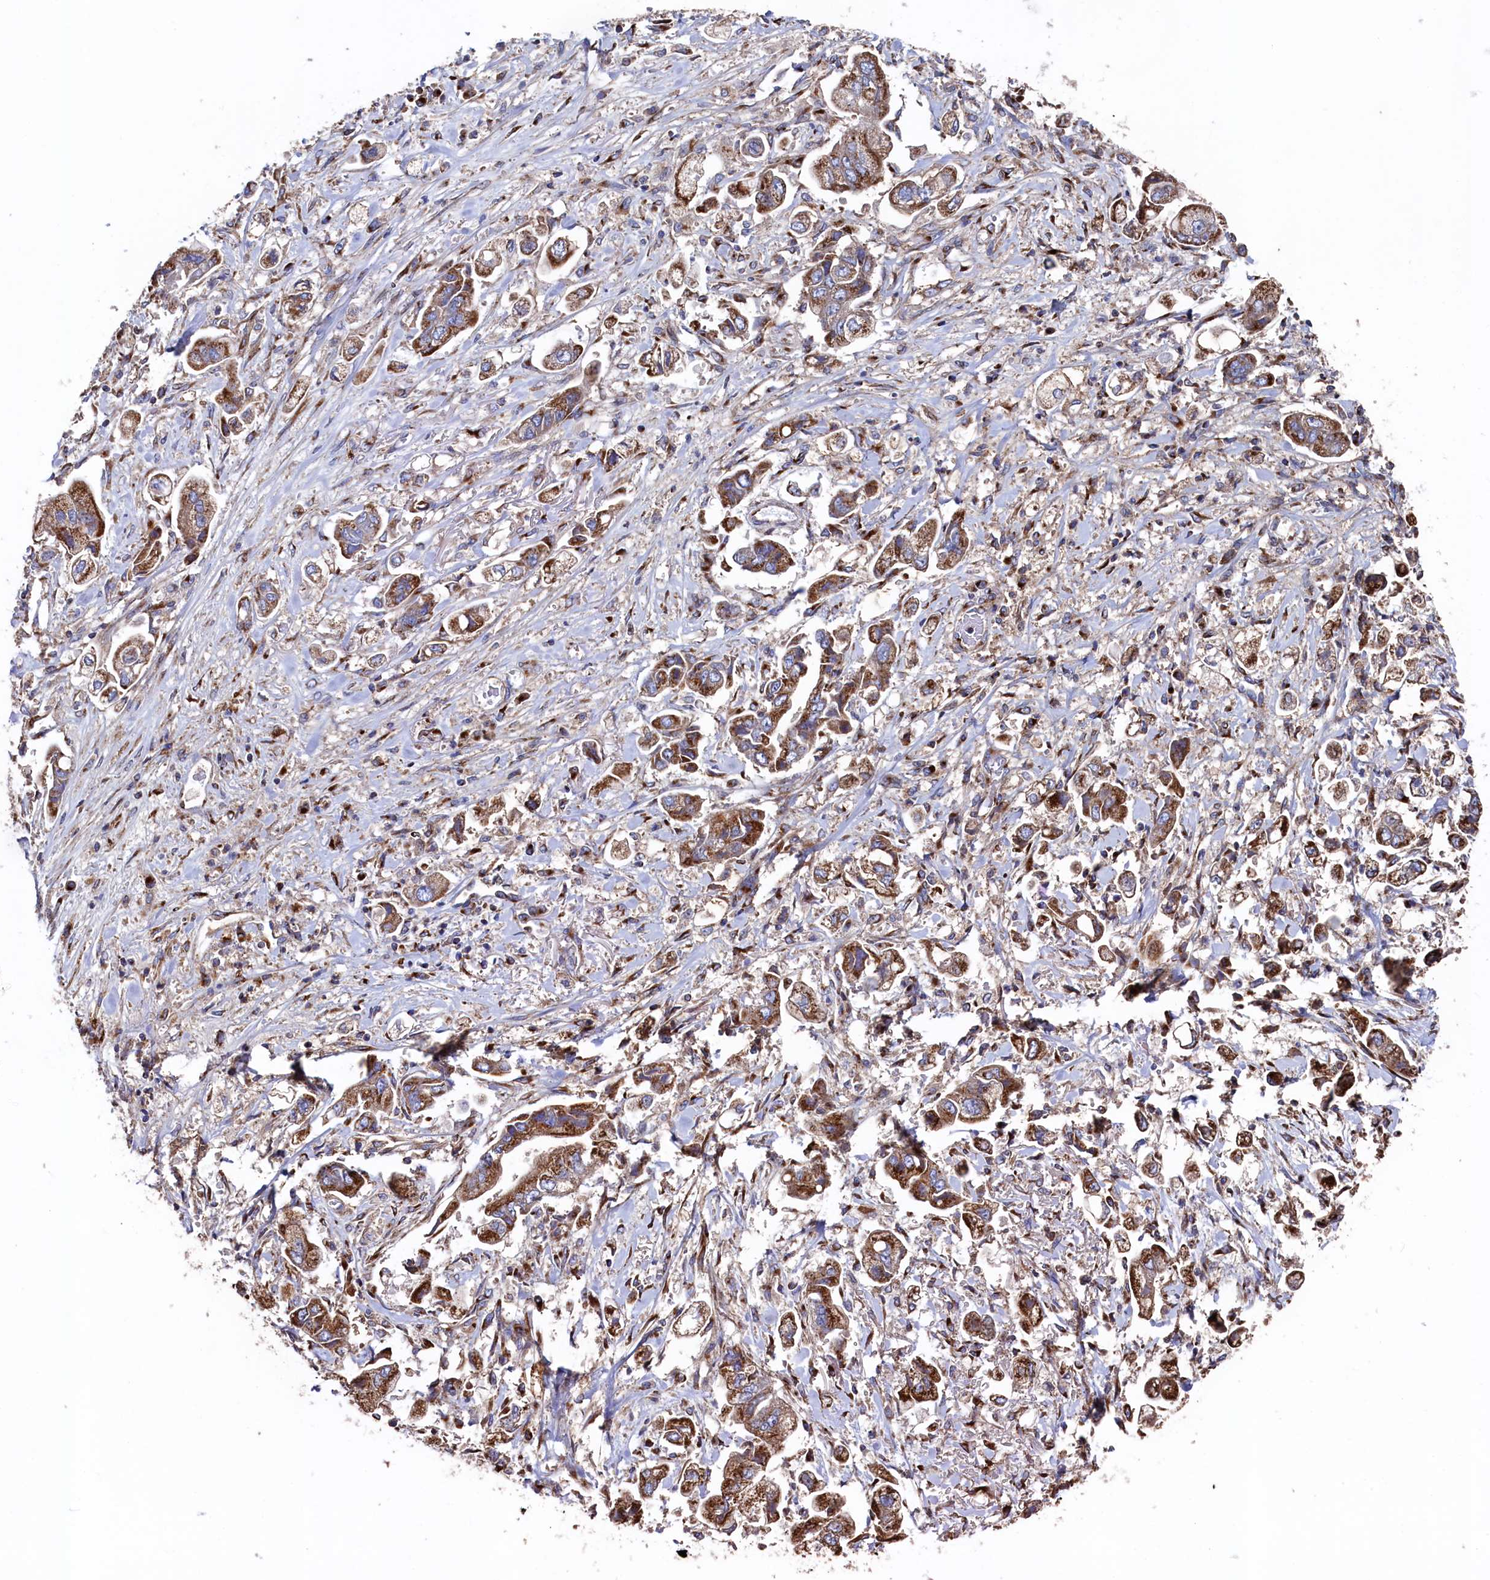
{"staining": {"intensity": "moderate", "quantity": ">75%", "location": "cytoplasmic/membranous"}, "tissue": "stomach cancer", "cell_type": "Tumor cells", "image_type": "cancer", "snomed": [{"axis": "morphology", "description": "Adenocarcinoma, NOS"}, {"axis": "topography", "description": "Stomach"}], "caption": "Tumor cells demonstrate moderate cytoplasmic/membranous positivity in about >75% of cells in adenocarcinoma (stomach).", "gene": "PRRC1", "patient": {"sex": "male", "age": 62}}